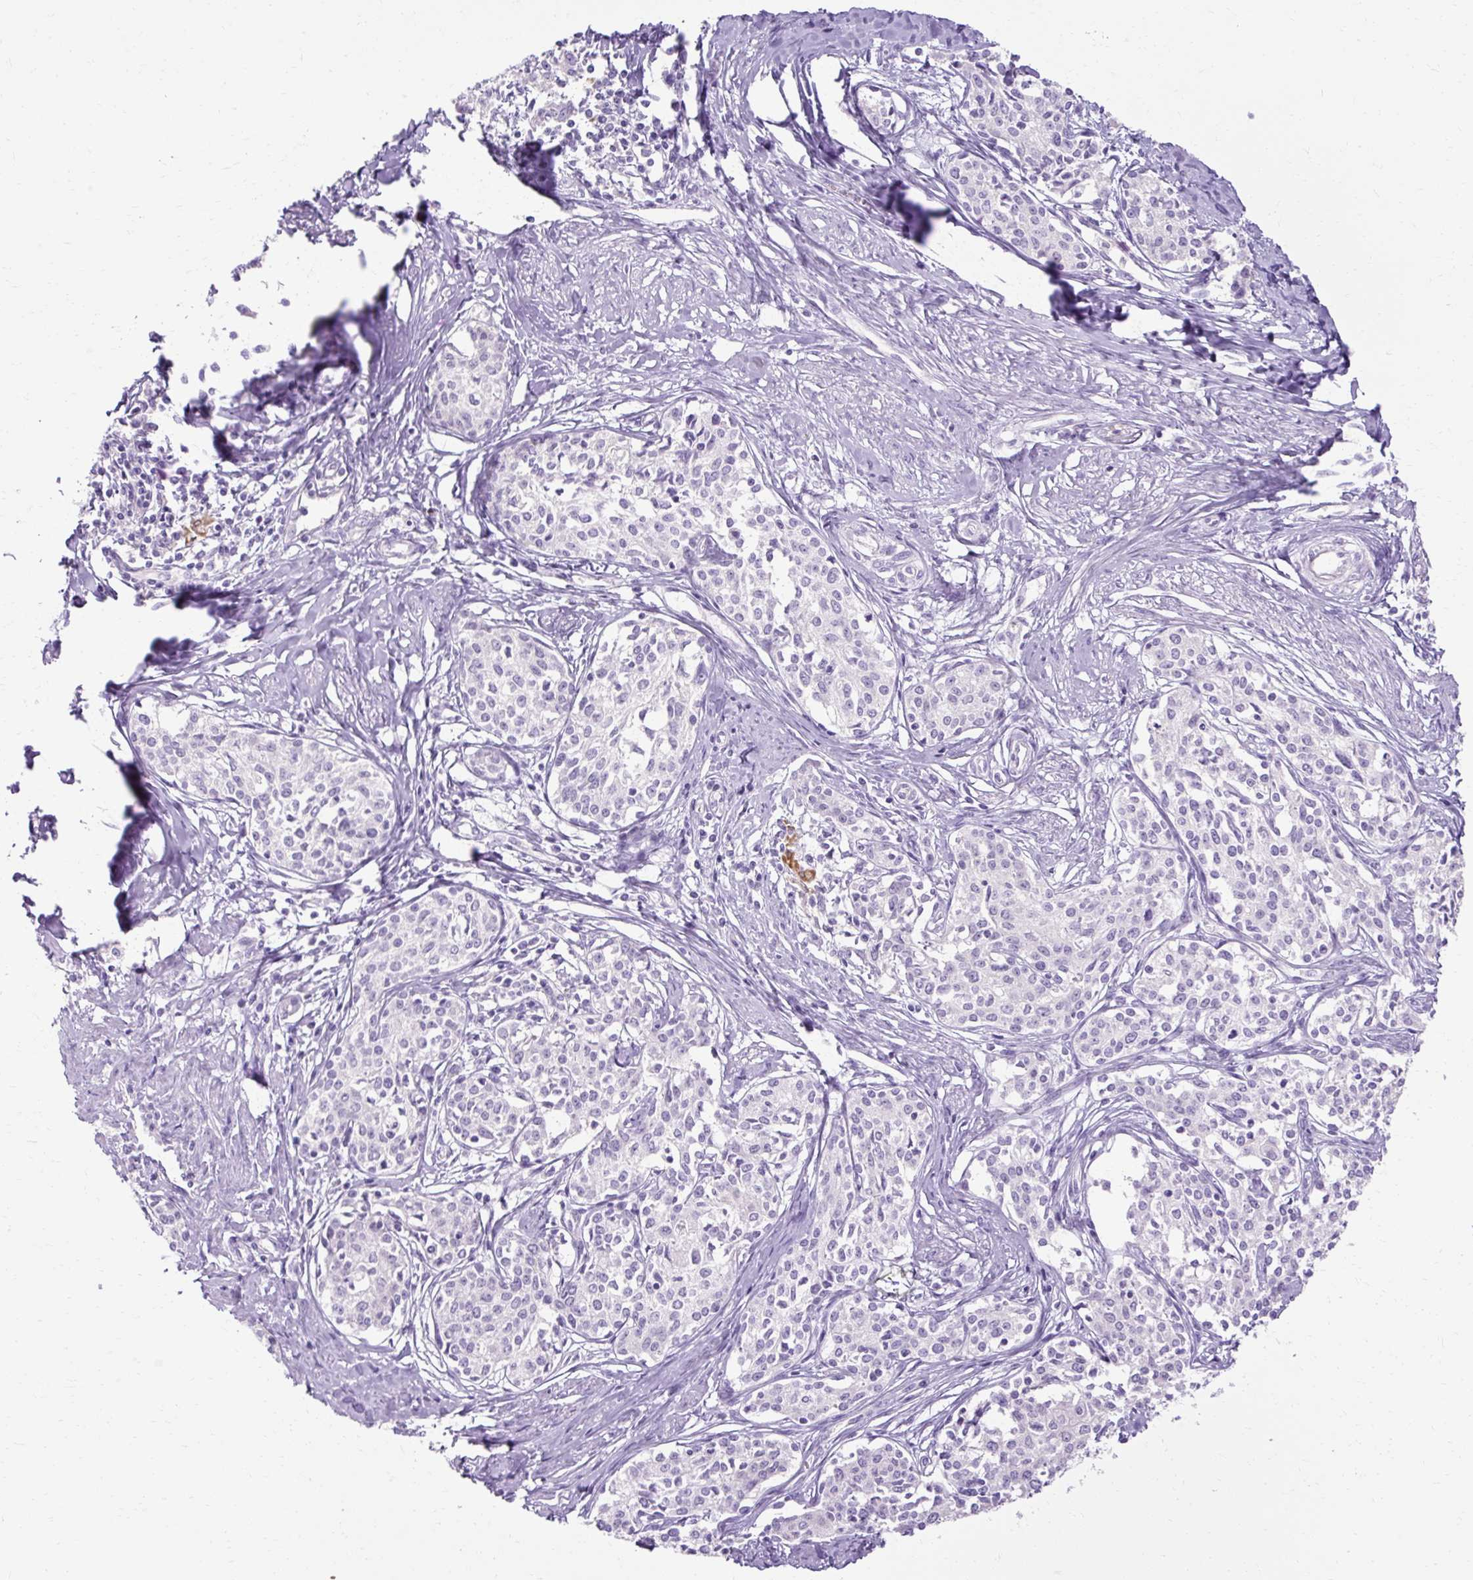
{"staining": {"intensity": "negative", "quantity": "none", "location": "none"}, "tissue": "cervical cancer", "cell_type": "Tumor cells", "image_type": "cancer", "snomed": [{"axis": "morphology", "description": "Squamous cell carcinoma, NOS"}, {"axis": "morphology", "description": "Adenocarcinoma, NOS"}, {"axis": "topography", "description": "Cervix"}], "caption": "The photomicrograph demonstrates no significant positivity in tumor cells of cervical cancer (squamous cell carcinoma).", "gene": "HSD11B1", "patient": {"sex": "female", "age": 52}}